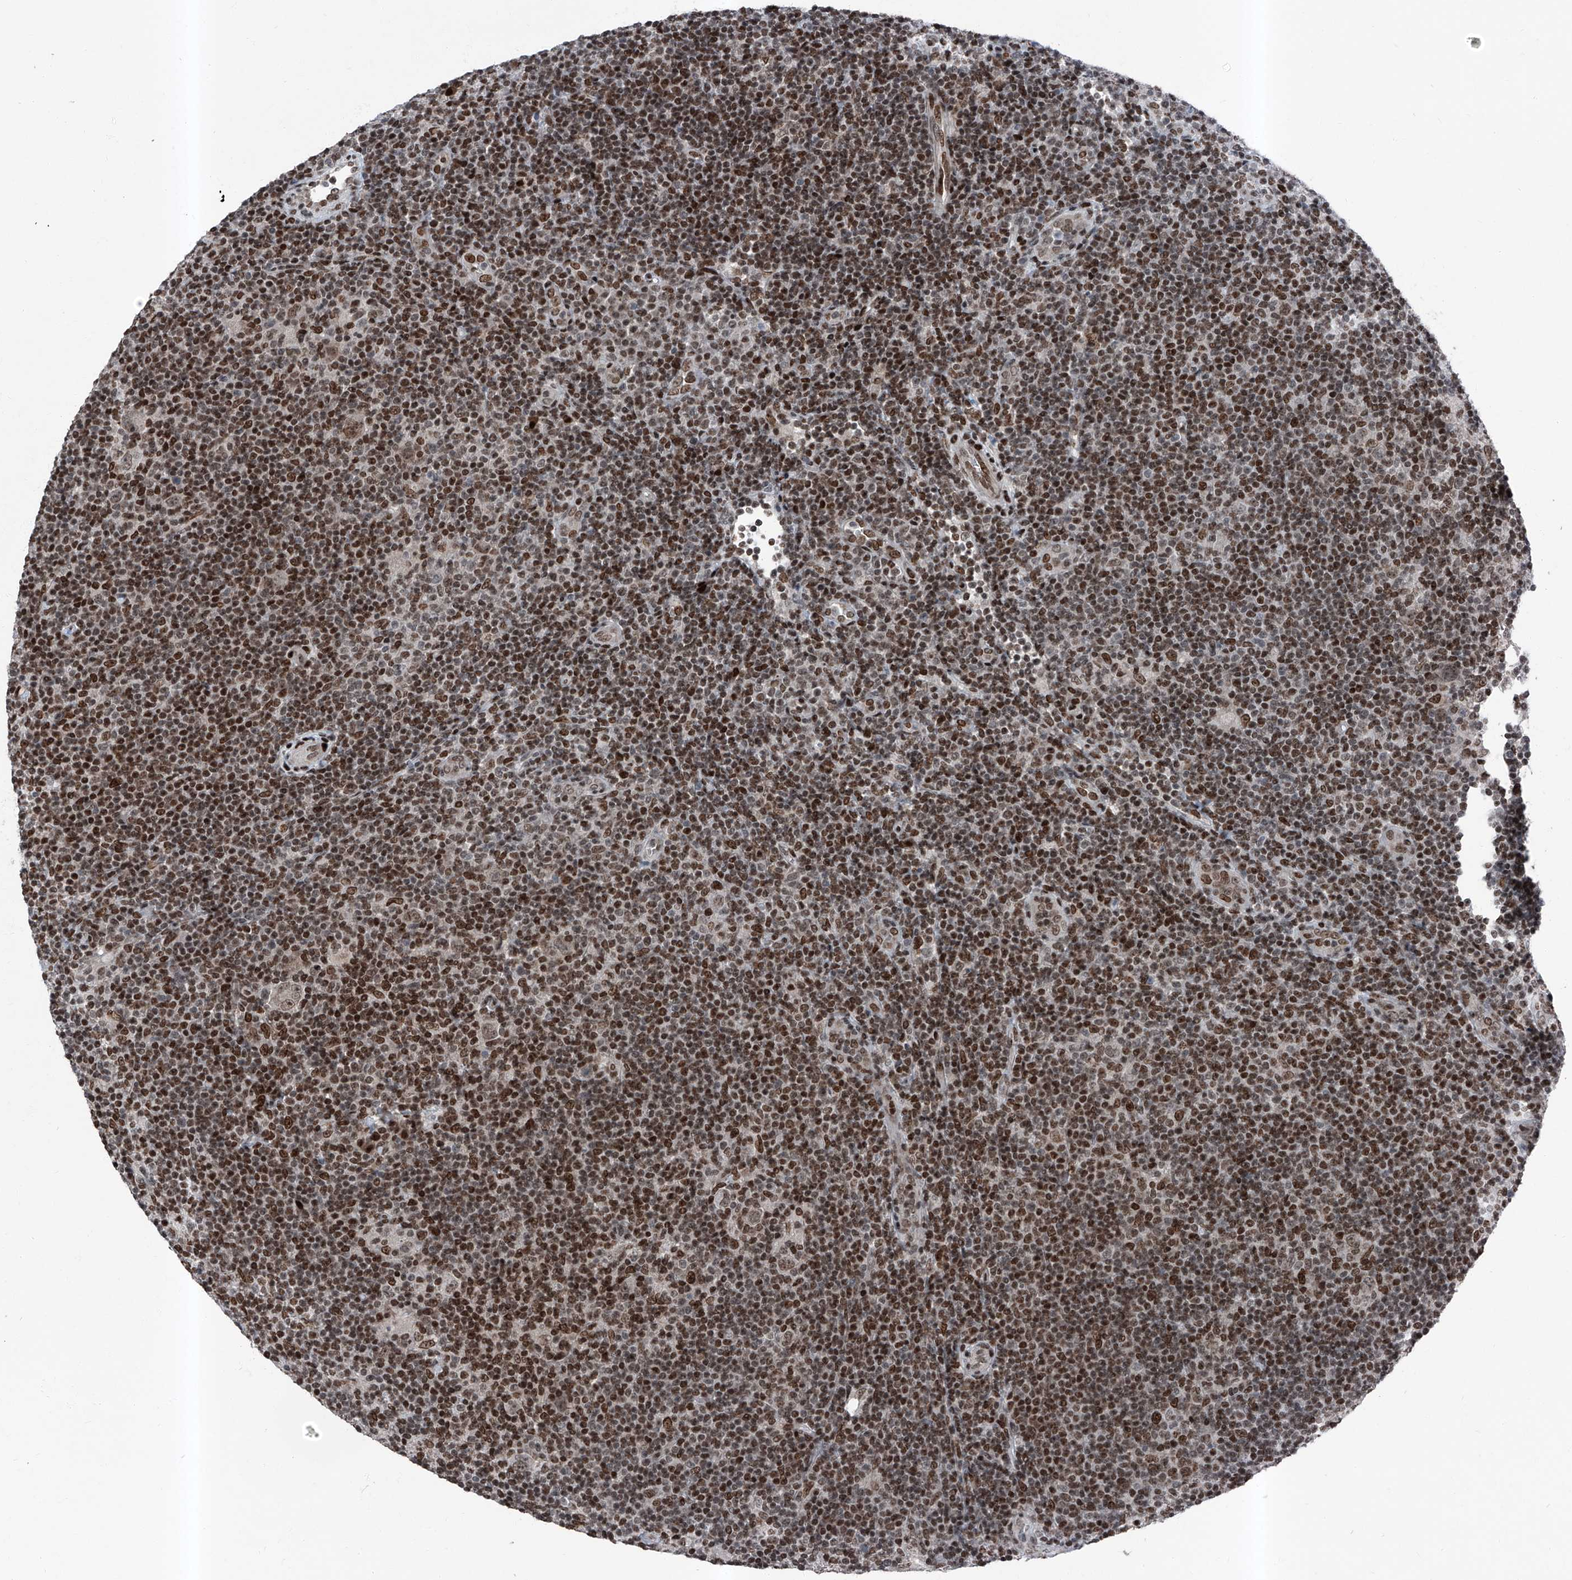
{"staining": {"intensity": "moderate", "quantity": ">75%", "location": "nuclear"}, "tissue": "lymphoma", "cell_type": "Tumor cells", "image_type": "cancer", "snomed": [{"axis": "morphology", "description": "Hodgkin's disease, NOS"}, {"axis": "topography", "description": "Lymph node"}], "caption": "A high-resolution photomicrograph shows immunohistochemistry (IHC) staining of lymphoma, which demonstrates moderate nuclear positivity in approximately >75% of tumor cells.", "gene": "BMI1", "patient": {"sex": "female", "age": 57}}